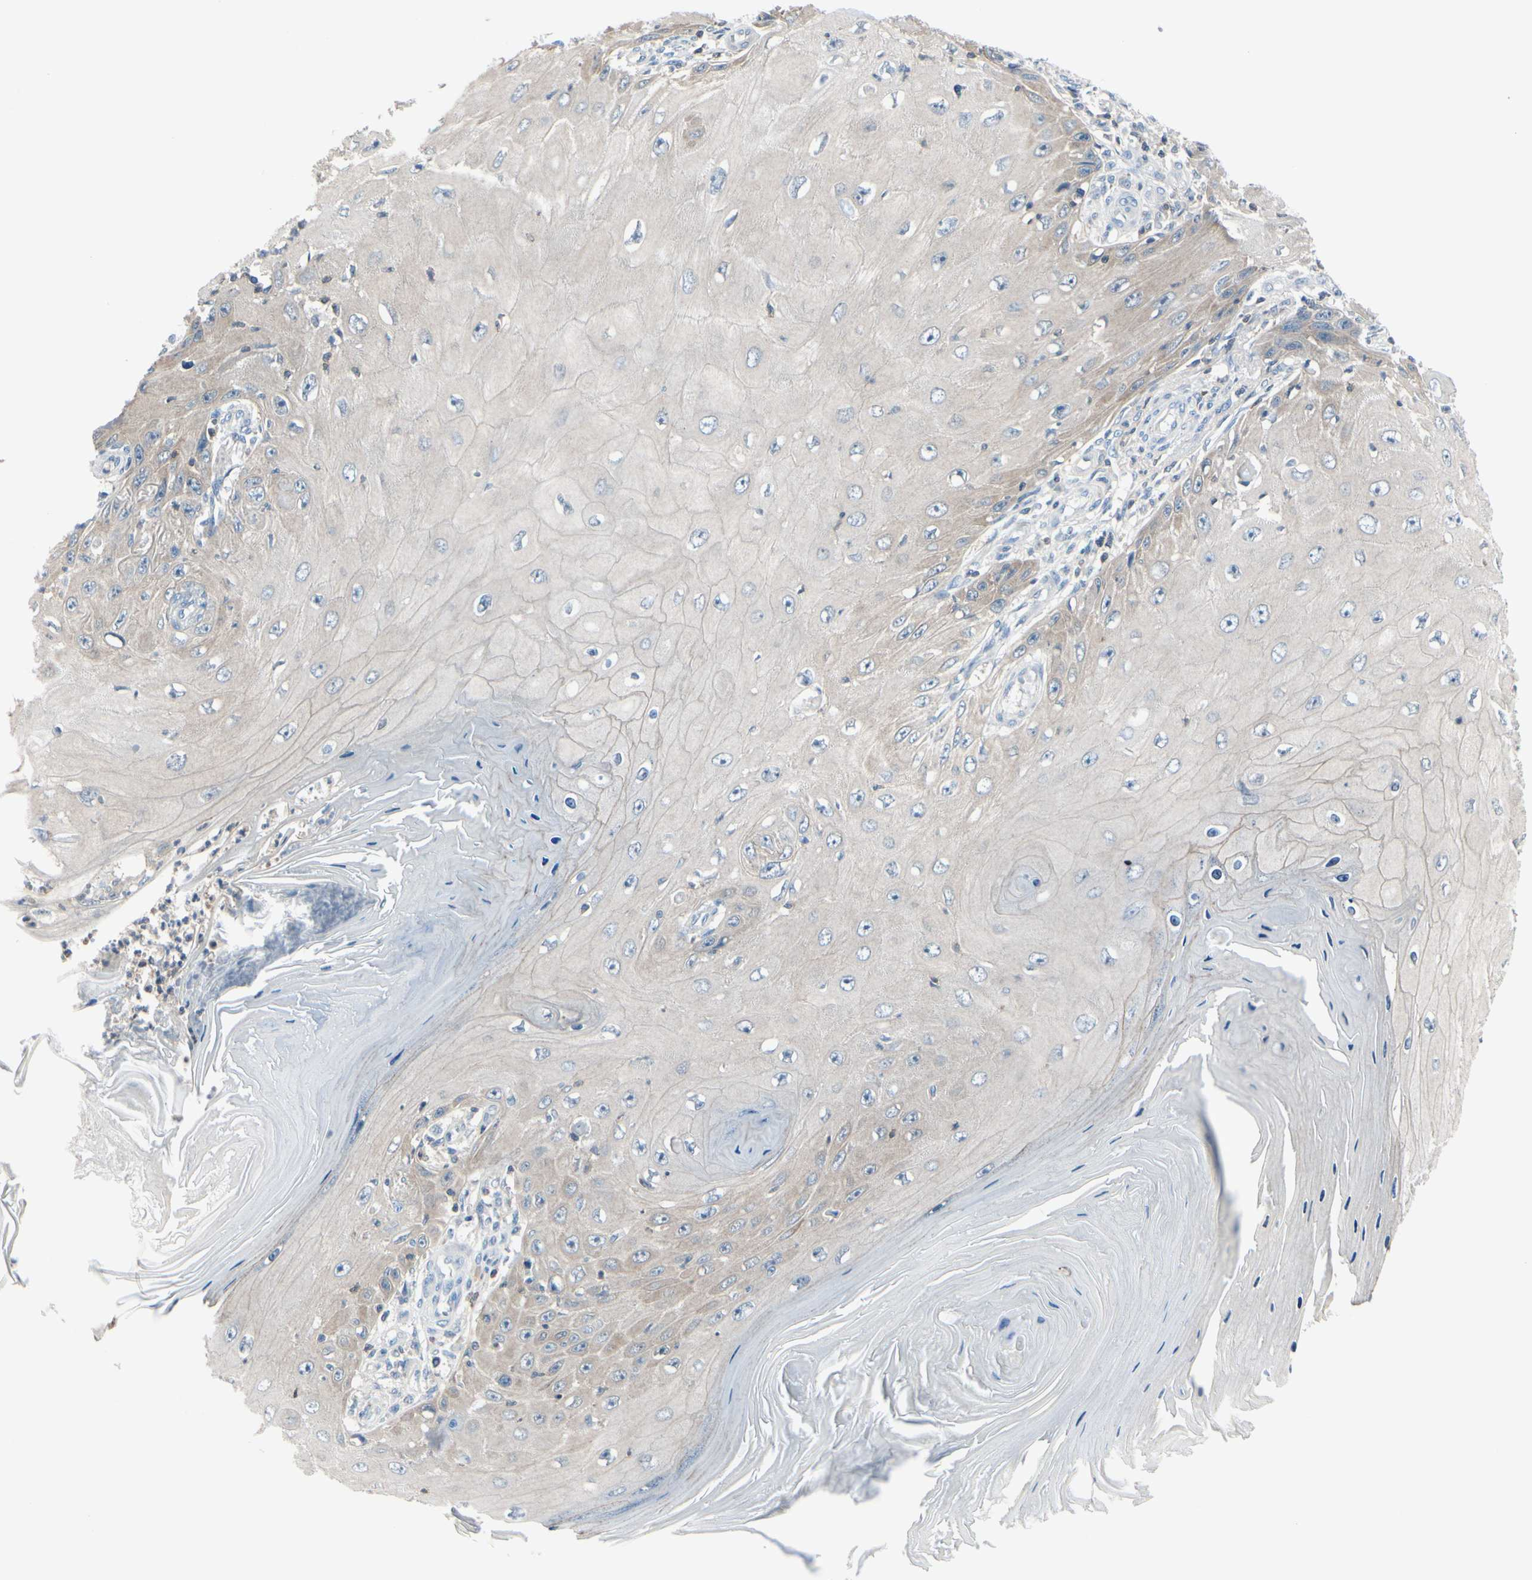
{"staining": {"intensity": "weak", "quantity": "<25%", "location": "cytoplasmic/membranous"}, "tissue": "skin cancer", "cell_type": "Tumor cells", "image_type": "cancer", "snomed": [{"axis": "morphology", "description": "Squamous cell carcinoma, NOS"}, {"axis": "topography", "description": "Skin"}], "caption": "A high-resolution photomicrograph shows immunohistochemistry (IHC) staining of squamous cell carcinoma (skin), which displays no significant expression in tumor cells. Nuclei are stained in blue.", "gene": "SLC9A3R1", "patient": {"sex": "female", "age": 73}}